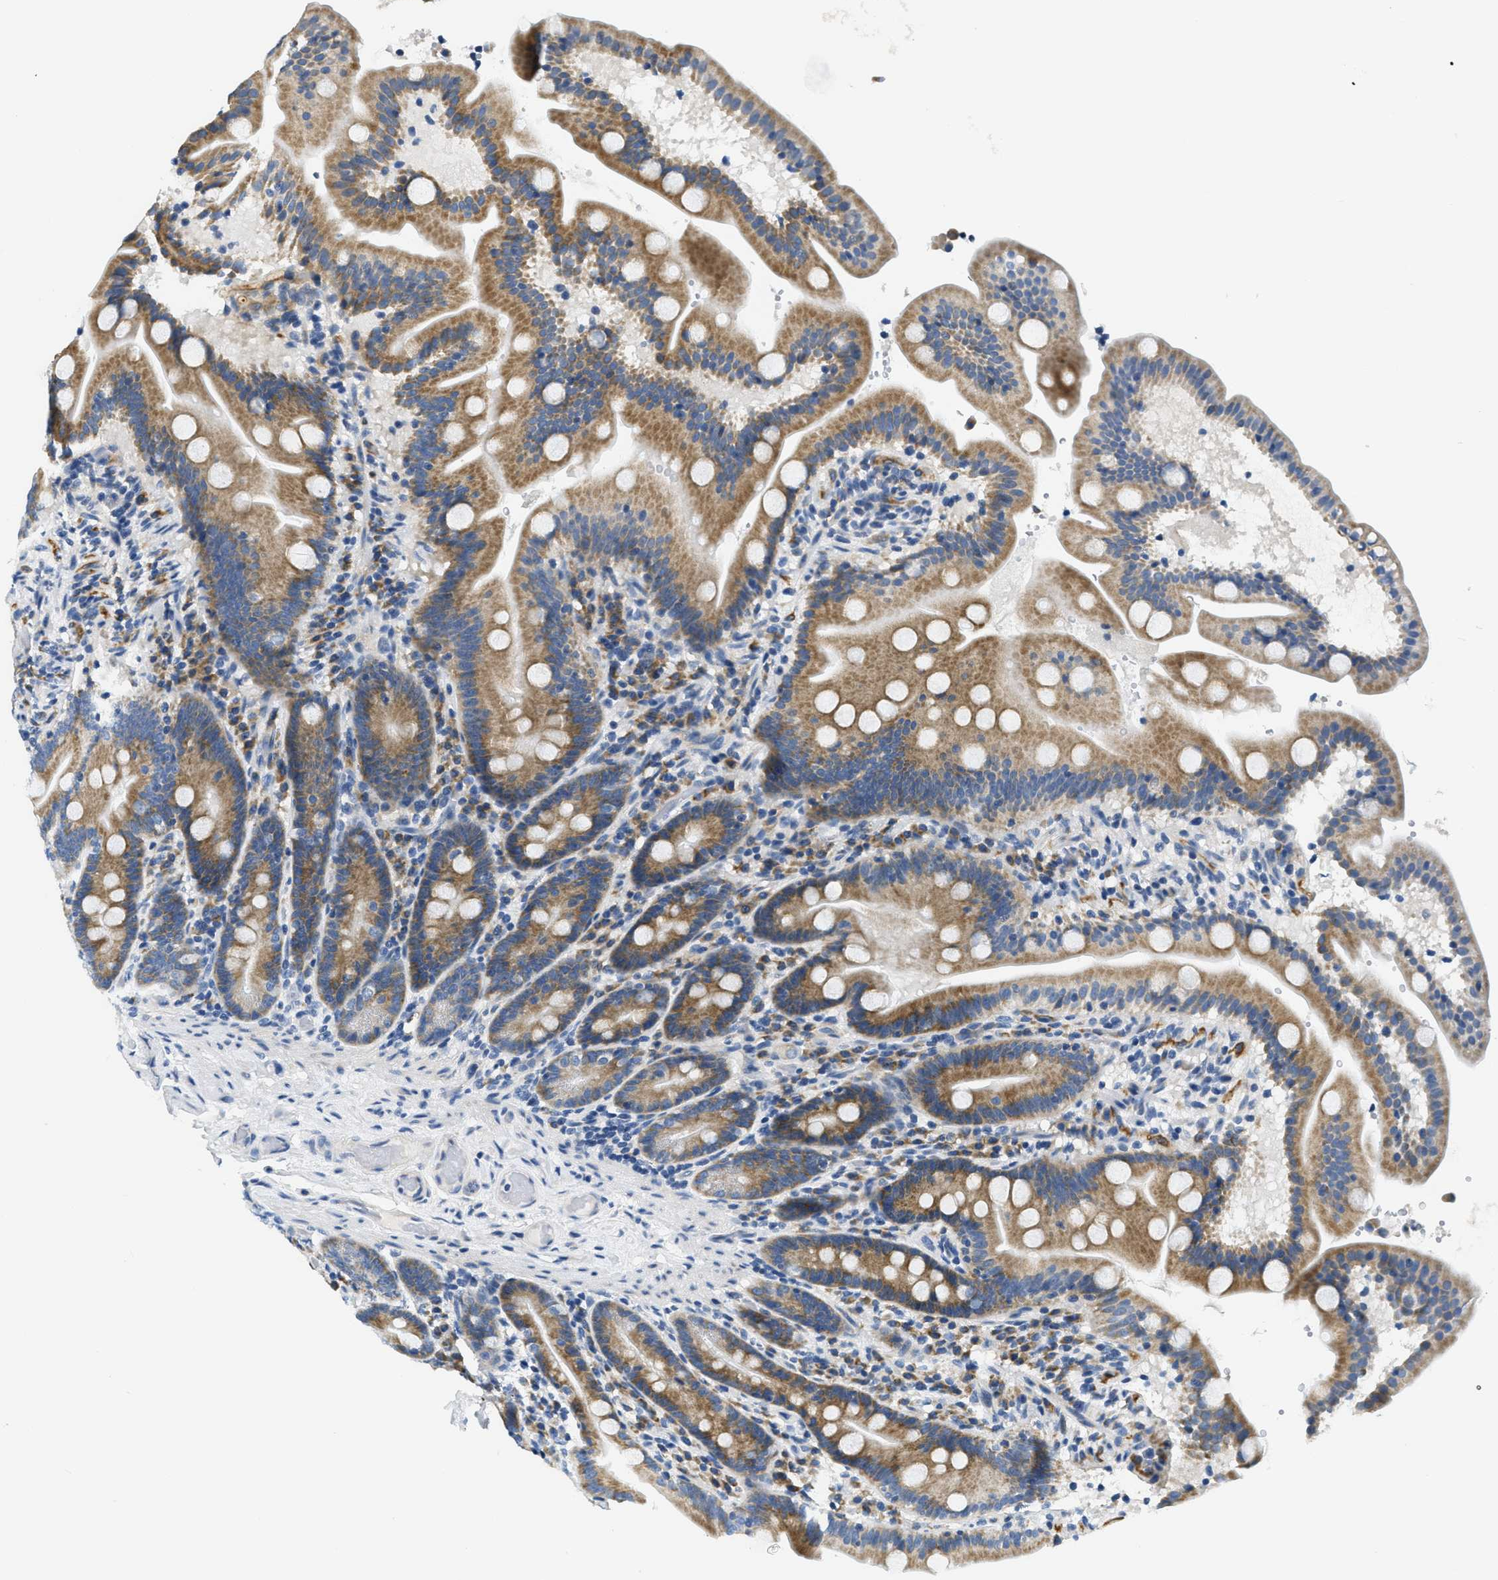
{"staining": {"intensity": "moderate", "quantity": ">75%", "location": "cytoplasmic/membranous"}, "tissue": "duodenum", "cell_type": "Glandular cells", "image_type": "normal", "snomed": [{"axis": "morphology", "description": "Normal tissue, NOS"}, {"axis": "topography", "description": "Duodenum"}], "caption": "Duodenum stained for a protein displays moderate cytoplasmic/membranous positivity in glandular cells. (Stains: DAB in brown, nuclei in blue, Microscopy: brightfield microscopy at high magnification).", "gene": "CA4", "patient": {"sex": "male", "age": 54}}